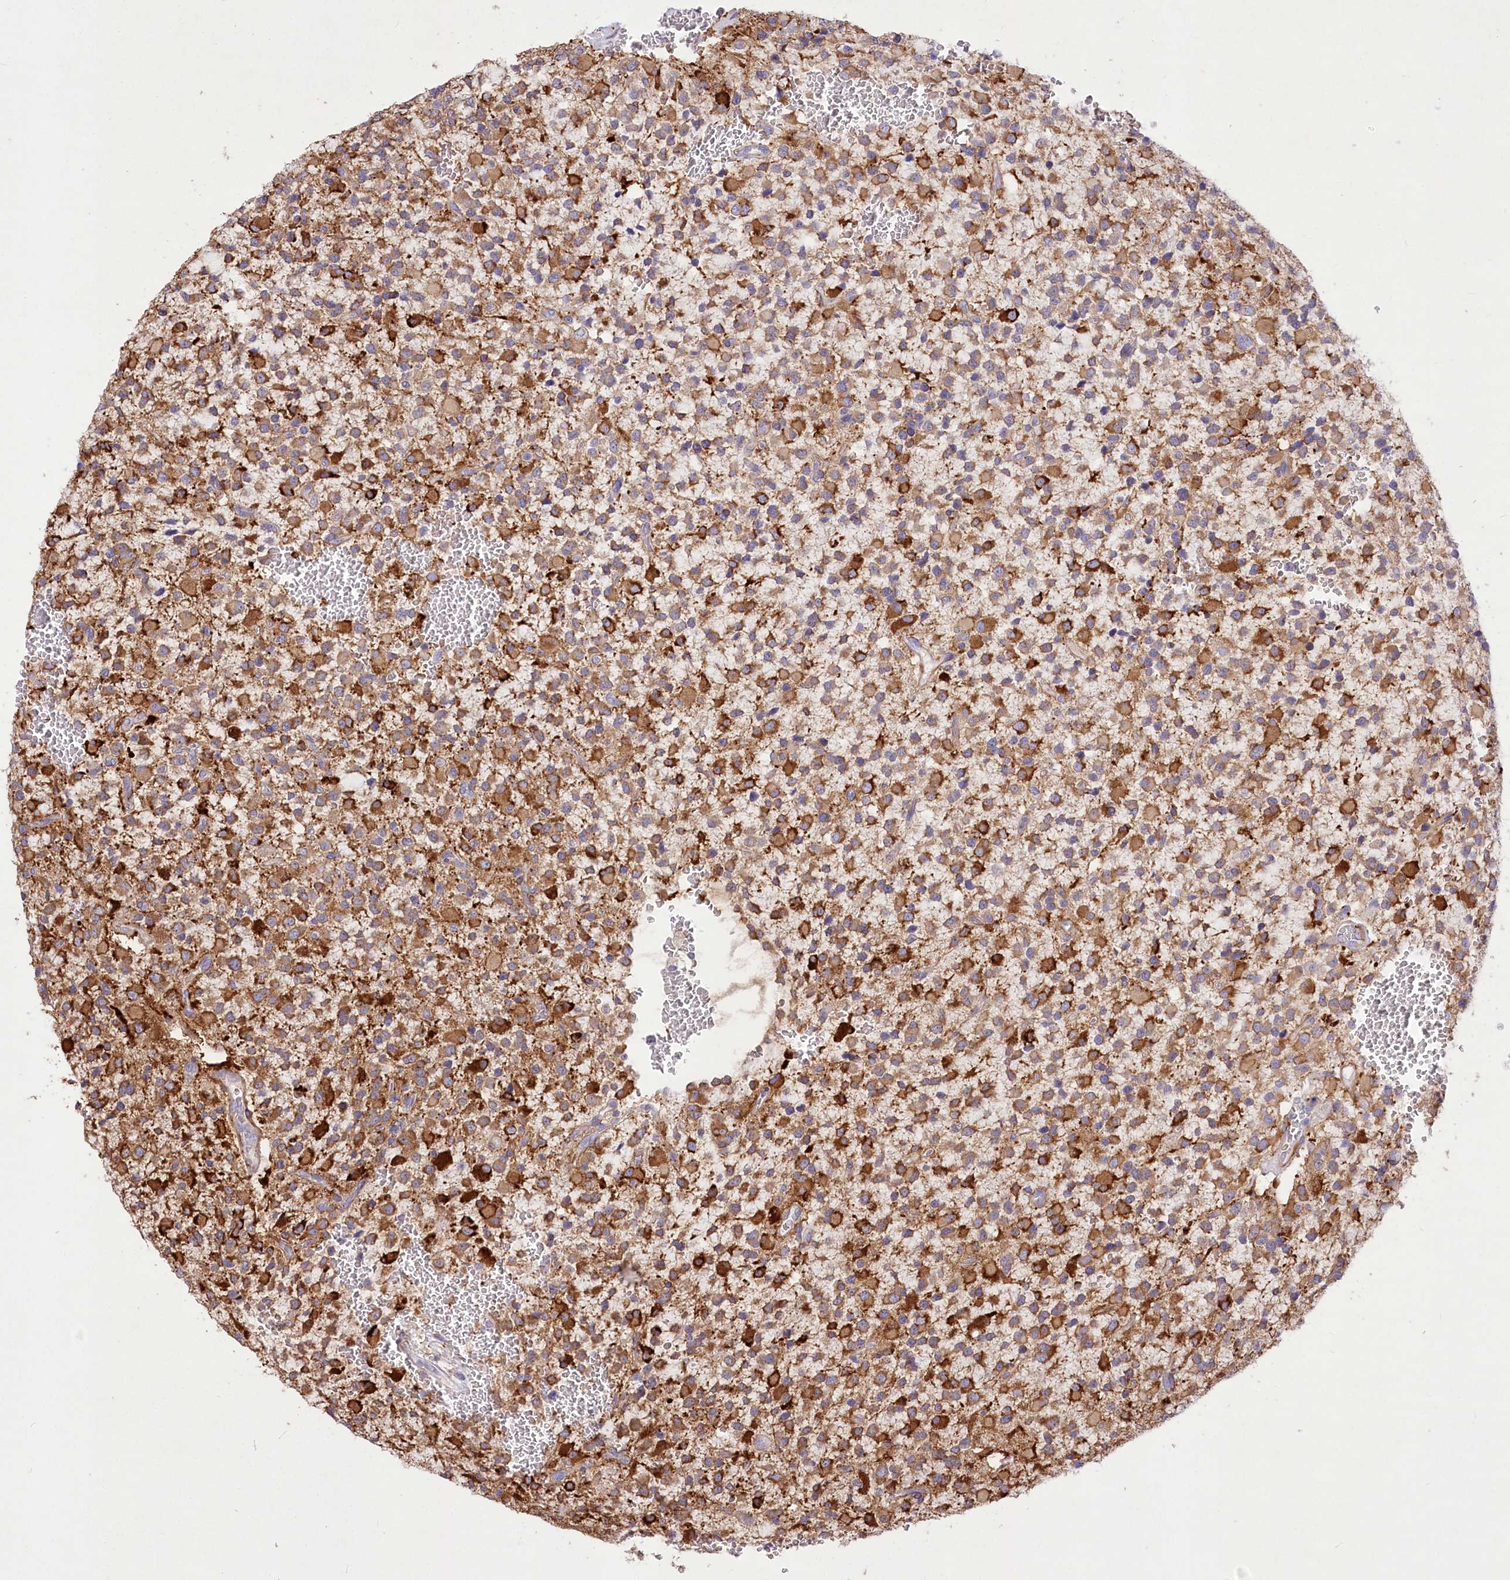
{"staining": {"intensity": "moderate", "quantity": ">75%", "location": "cytoplasmic/membranous"}, "tissue": "glioma", "cell_type": "Tumor cells", "image_type": "cancer", "snomed": [{"axis": "morphology", "description": "Glioma, malignant, High grade"}, {"axis": "topography", "description": "Brain"}], "caption": "Immunohistochemistry staining of malignant glioma (high-grade), which shows medium levels of moderate cytoplasmic/membranous positivity in approximately >75% of tumor cells indicating moderate cytoplasmic/membranous protein staining. The staining was performed using DAB (3,3'-diaminobenzidine) (brown) for protein detection and nuclei were counterstained in hematoxylin (blue).", "gene": "ANGPTL3", "patient": {"sex": "male", "age": 34}}